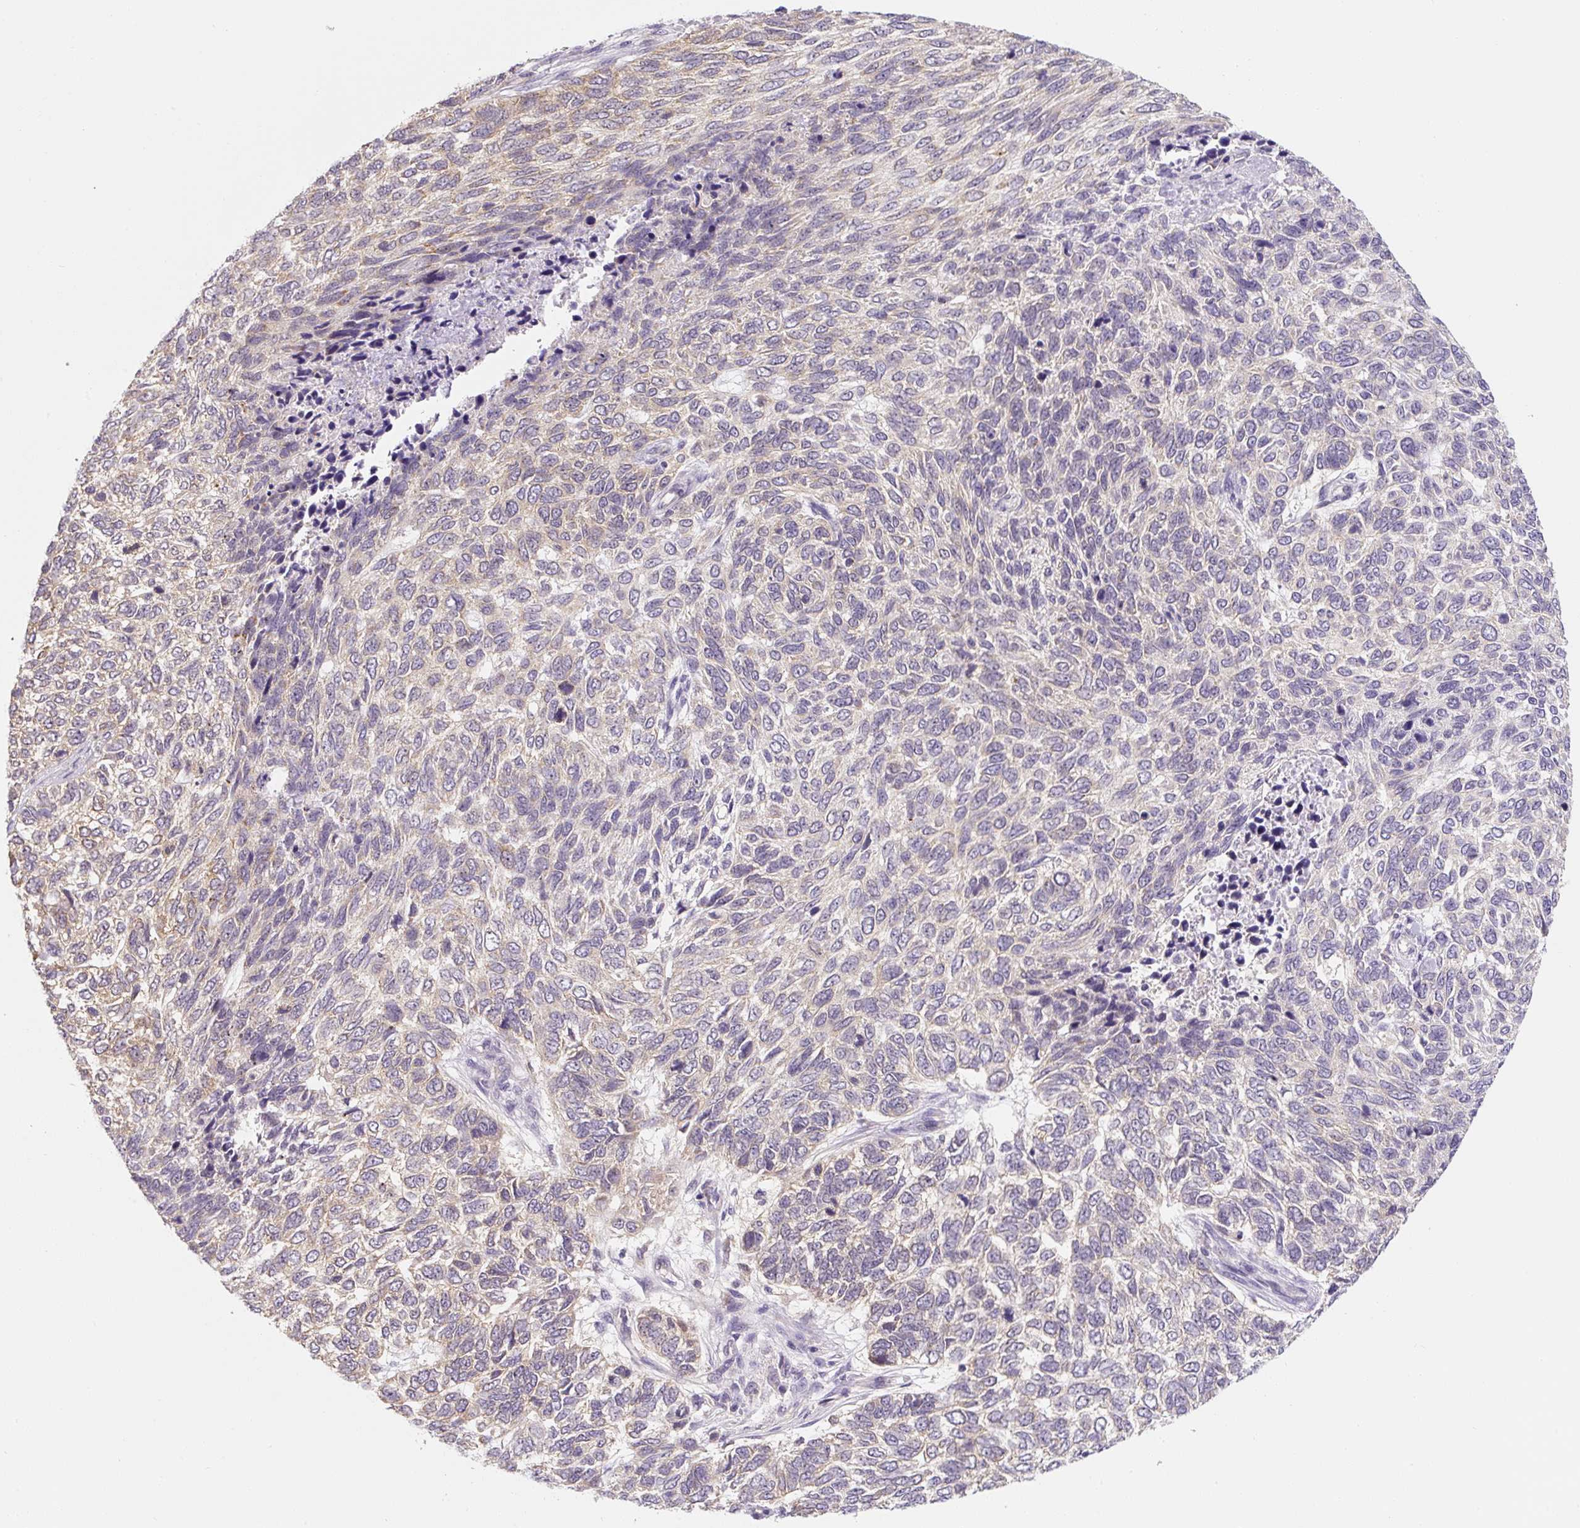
{"staining": {"intensity": "weak", "quantity": "<25%", "location": "cytoplasmic/membranous"}, "tissue": "skin cancer", "cell_type": "Tumor cells", "image_type": "cancer", "snomed": [{"axis": "morphology", "description": "Basal cell carcinoma"}, {"axis": "topography", "description": "Skin"}], "caption": "Micrograph shows no significant protein staining in tumor cells of skin basal cell carcinoma.", "gene": "PLA2G4A", "patient": {"sex": "female", "age": 65}}